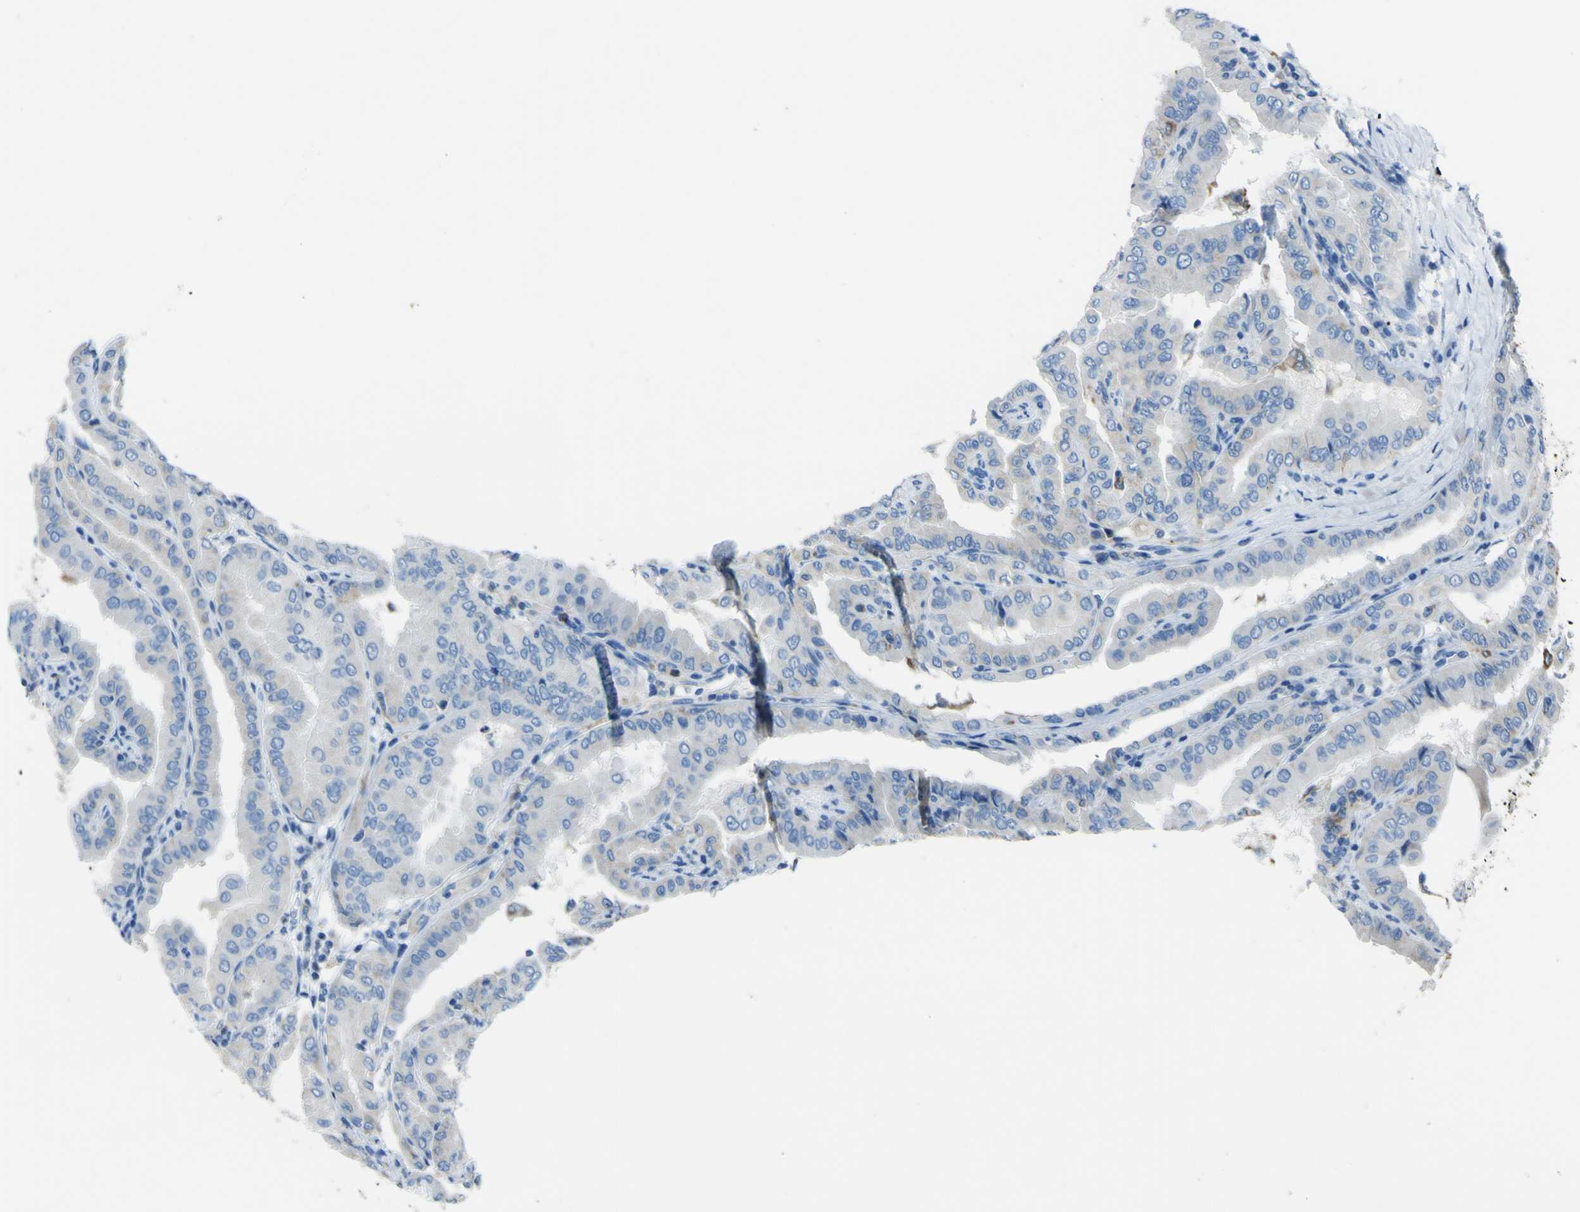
{"staining": {"intensity": "negative", "quantity": "none", "location": "none"}, "tissue": "thyroid cancer", "cell_type": "Tumor cells", "image_type": "cancer", "snomed": [{"axis": "morphology", "description": "Papillary adenocarcinoma, NOS"}, {"axis": "topography", "description": "Thyroid gland"}], "caption": "Immunohistochemistry (IHC) histopathology image of neoplastic tissue: human thyroid cancer stained with DAB (3,3'-diaminobenzidine) demonstrates no significant protein staining in tumor cells.", "gene": "ACSL1", "patient": {"sex": "male", "age": 33}}